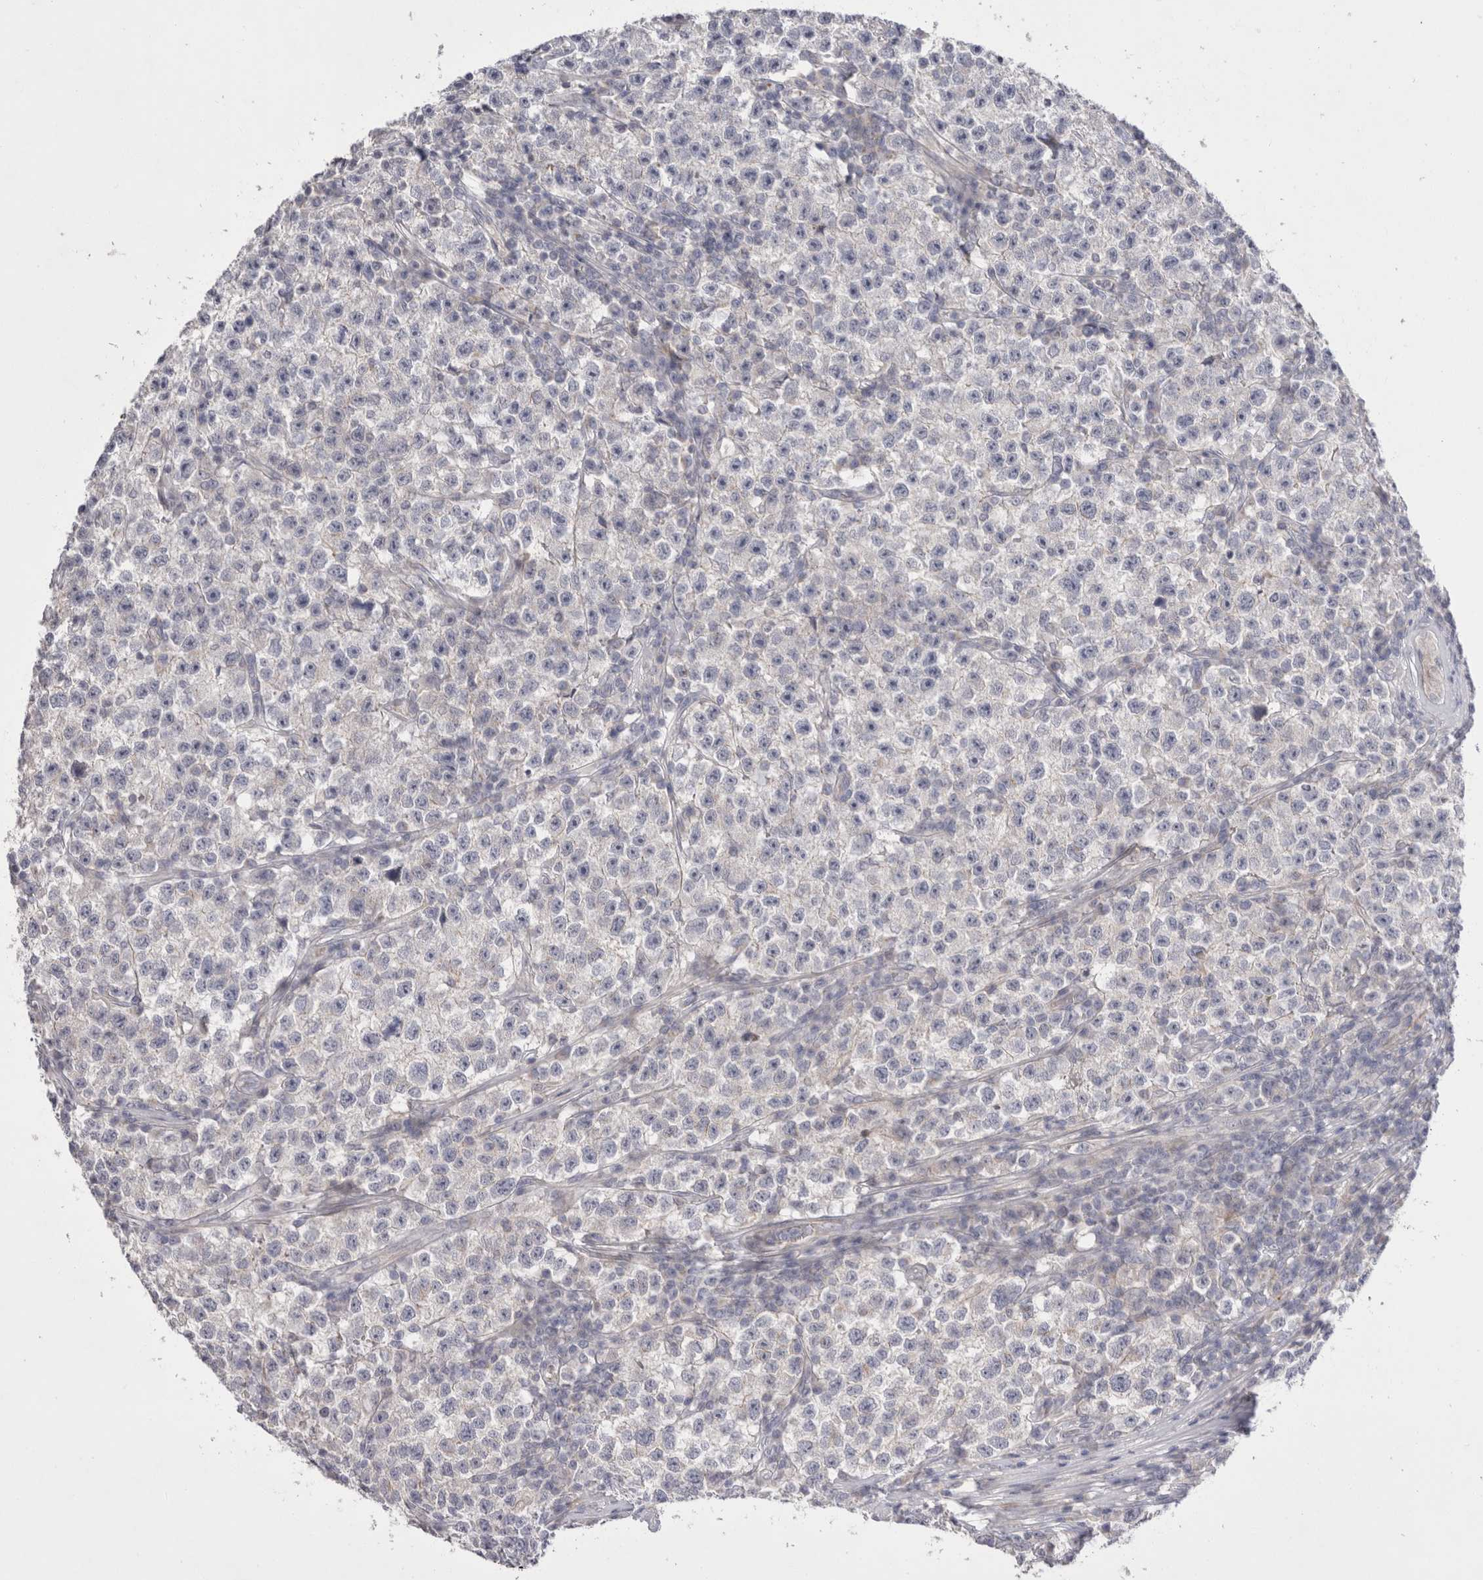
{"staining": {"intensity": "negative", "quantity": "none", "location": "none"}, "tissue": "testis cancer", "cell_type": "Tumor cells", "image_type": "cancer", "snomed": [{"axis": "morphology", "description": "Seminoma, NOS"}, {"axis": "topography", "description": "Testis"}], "caption": "The histopathology image displays no staining of tumor cells in testis cancer.", "gene": "SPINK2", "patient": {"sex": "male", "age": 22}}